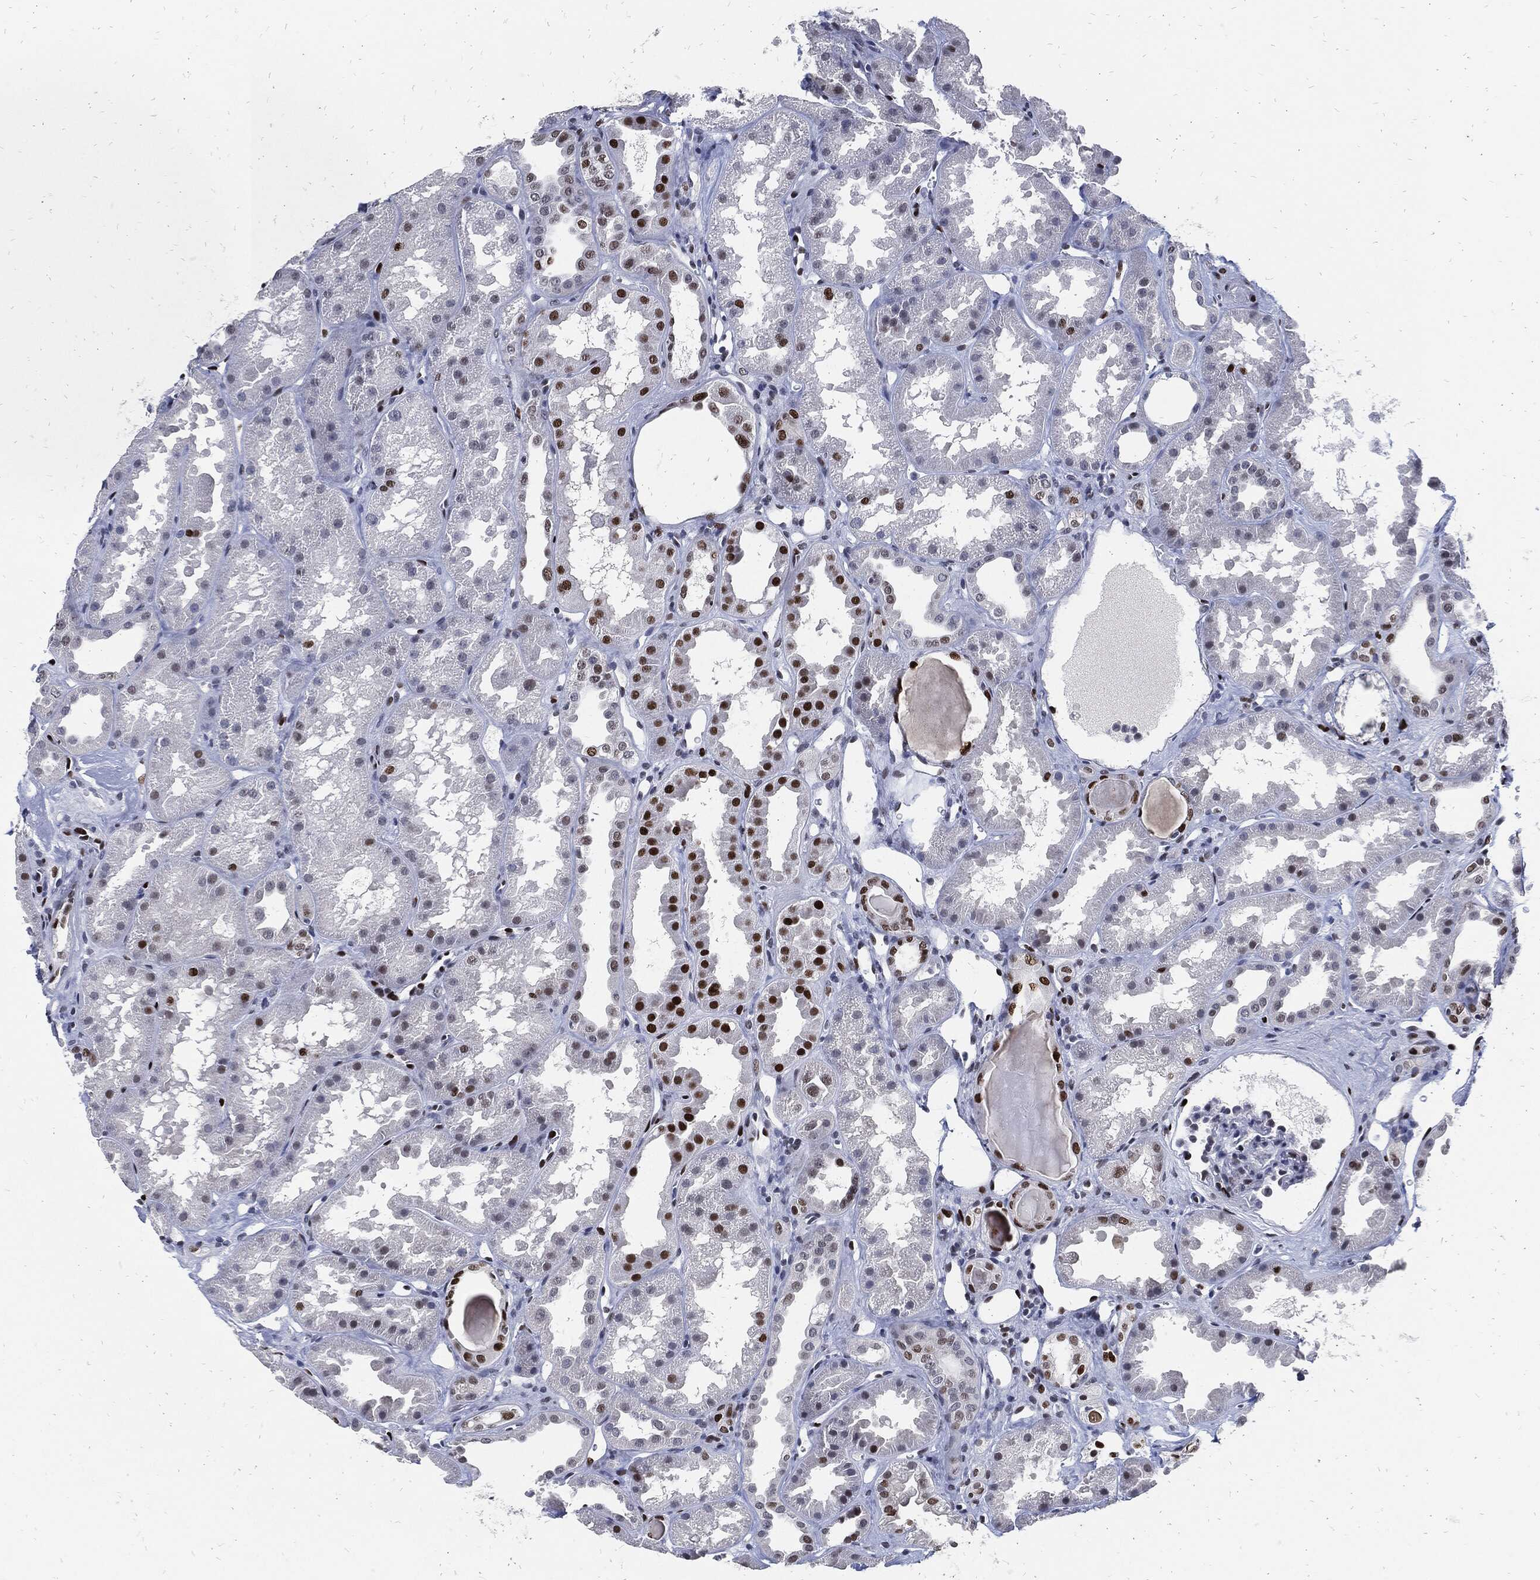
{"staining": {"intensity": "negative", "quantity": "none", "location": "none"}, "tissue": "kidney", "cell_type": "Cells in glomeruli", "image_type": "normal", "snomed": [{"axis": "morphology", "description": "Normal tissue, NOS"}, {"axis": "topography", "description": "Kidney"}], "caption": "High magnification brightfield microscopy of unremarkable kidney stained with DAB (3,3'-diaminobenzidine) (brown) and counterstained with hematoxylin (blue): cells in glomeruli show no significant expression. (DAB (3,3'-diaminobenzidine) immunohistochemistry with hematoxylin counter stain).", "gene": "JUN", "patient": {"sex": "male", "age": 61}}